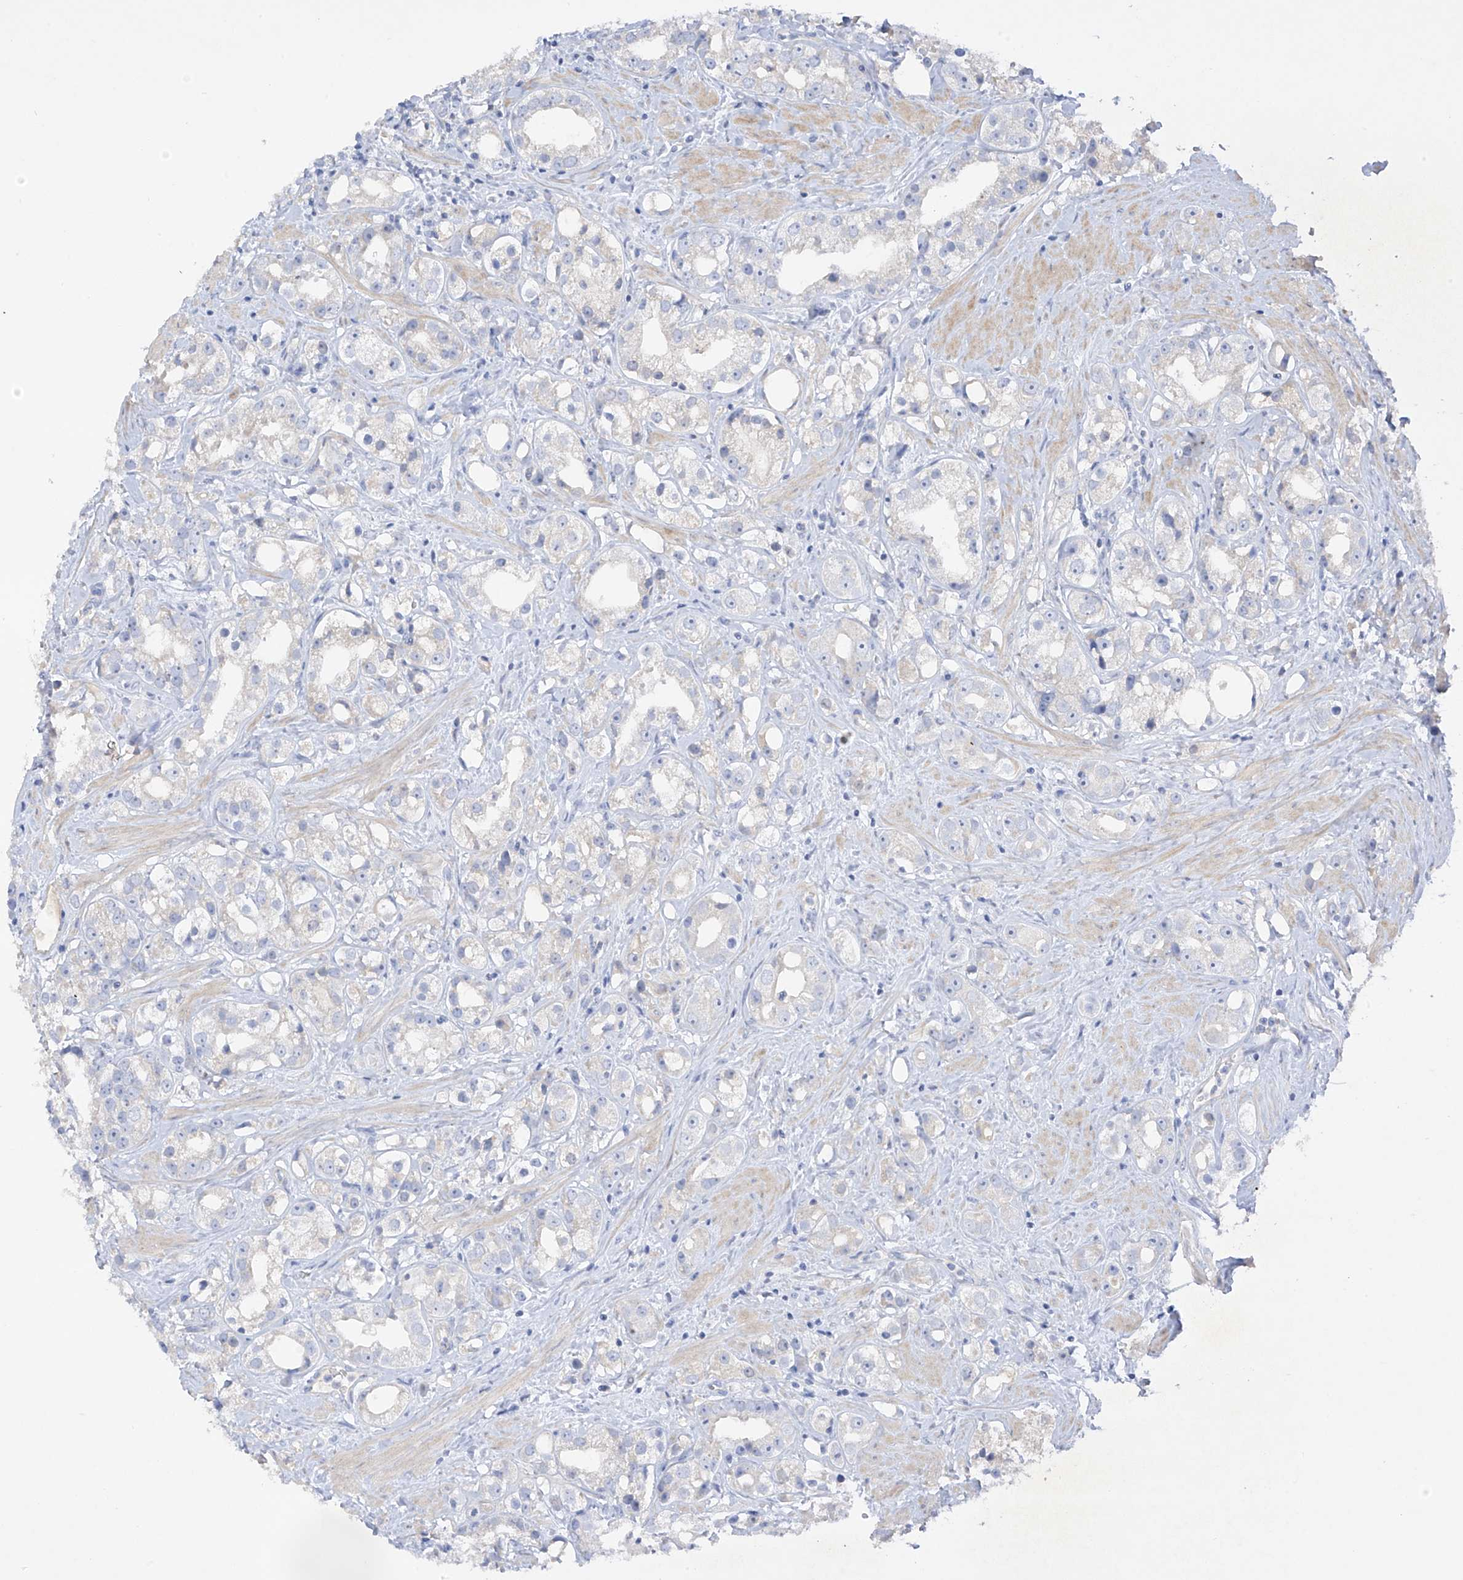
{"staining": {"intensity": "negative", "quantity": "none", "location": "none"}, "tissue": "prostate cancer", "cell_type": "Tumor cells", "image_type": "cancer", "snomed": [{"axis": "morphology", "description": "Adenocarcinoma, NOS"}, {"axis": "topography", "description": "Prostate"}], "caption": "This is a histopathology image of immunohistochemistry staining of prostate adenocarcinoma, which shows no positivity in tumor cells.", "gene": "PRSS12", "patient": {"sex": "male", "age": 79}}